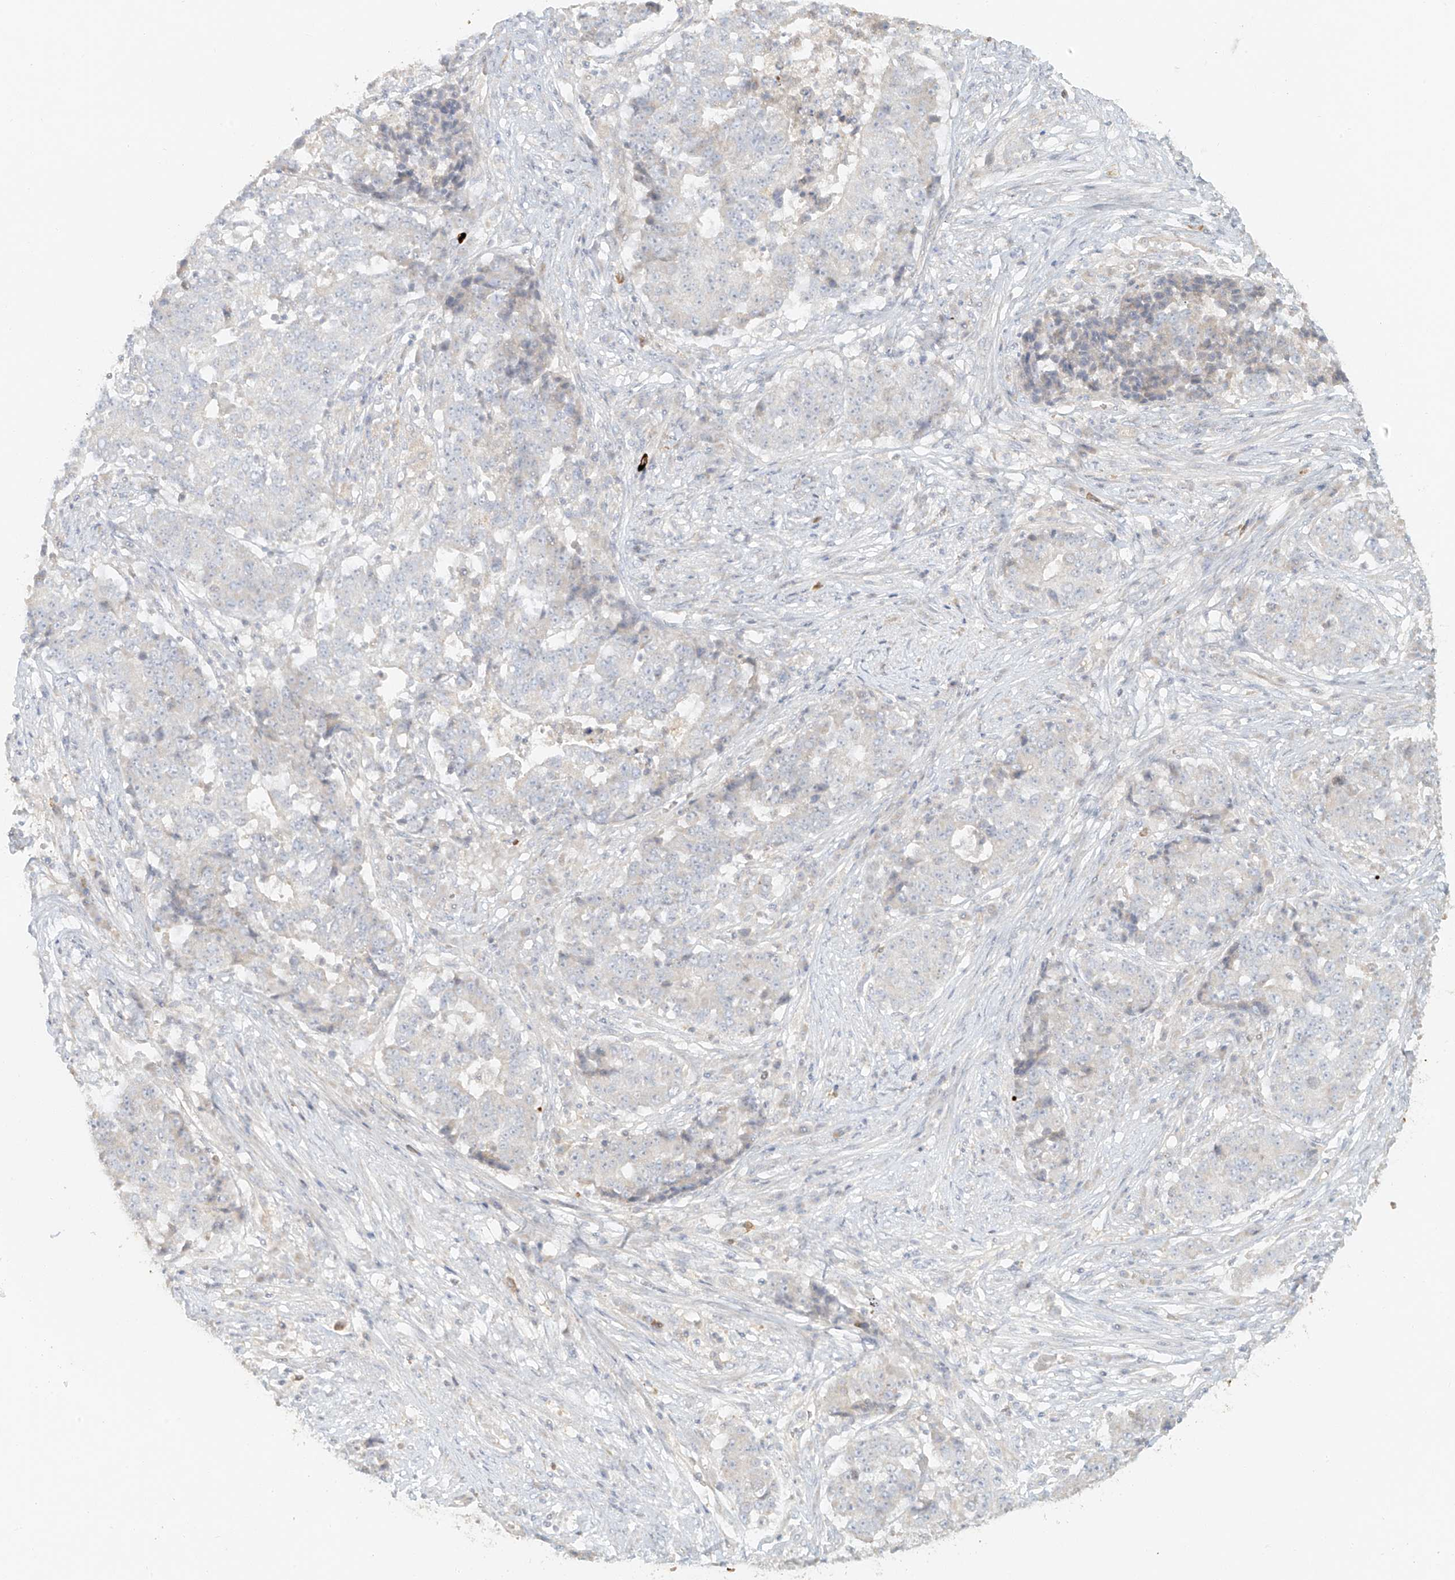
{"staining": {"intensity": "negative", "quantity": "none", "location": "none"}, "tissue": "stomach cancer", "cell_type": "Tumor cells", "image_type": "cancer", "snomed": [{"axis": "morphology", "description": "Adenocarcinoma, NOS"}, {"axis": "topography", "description": "Stomach"}], "caption": "Immunohistochemistry micrograph of human stomach cancer (adenocarcinoma) stained for a protein (brown), which displays no expression in tumor cells. (Stains: DAB IHC with hematoxylin counter stain, Microscopy: brightfield microscopy at high magnification).", "gene": "MIPEP", "patient": {"sex": "male", "age": 59}}